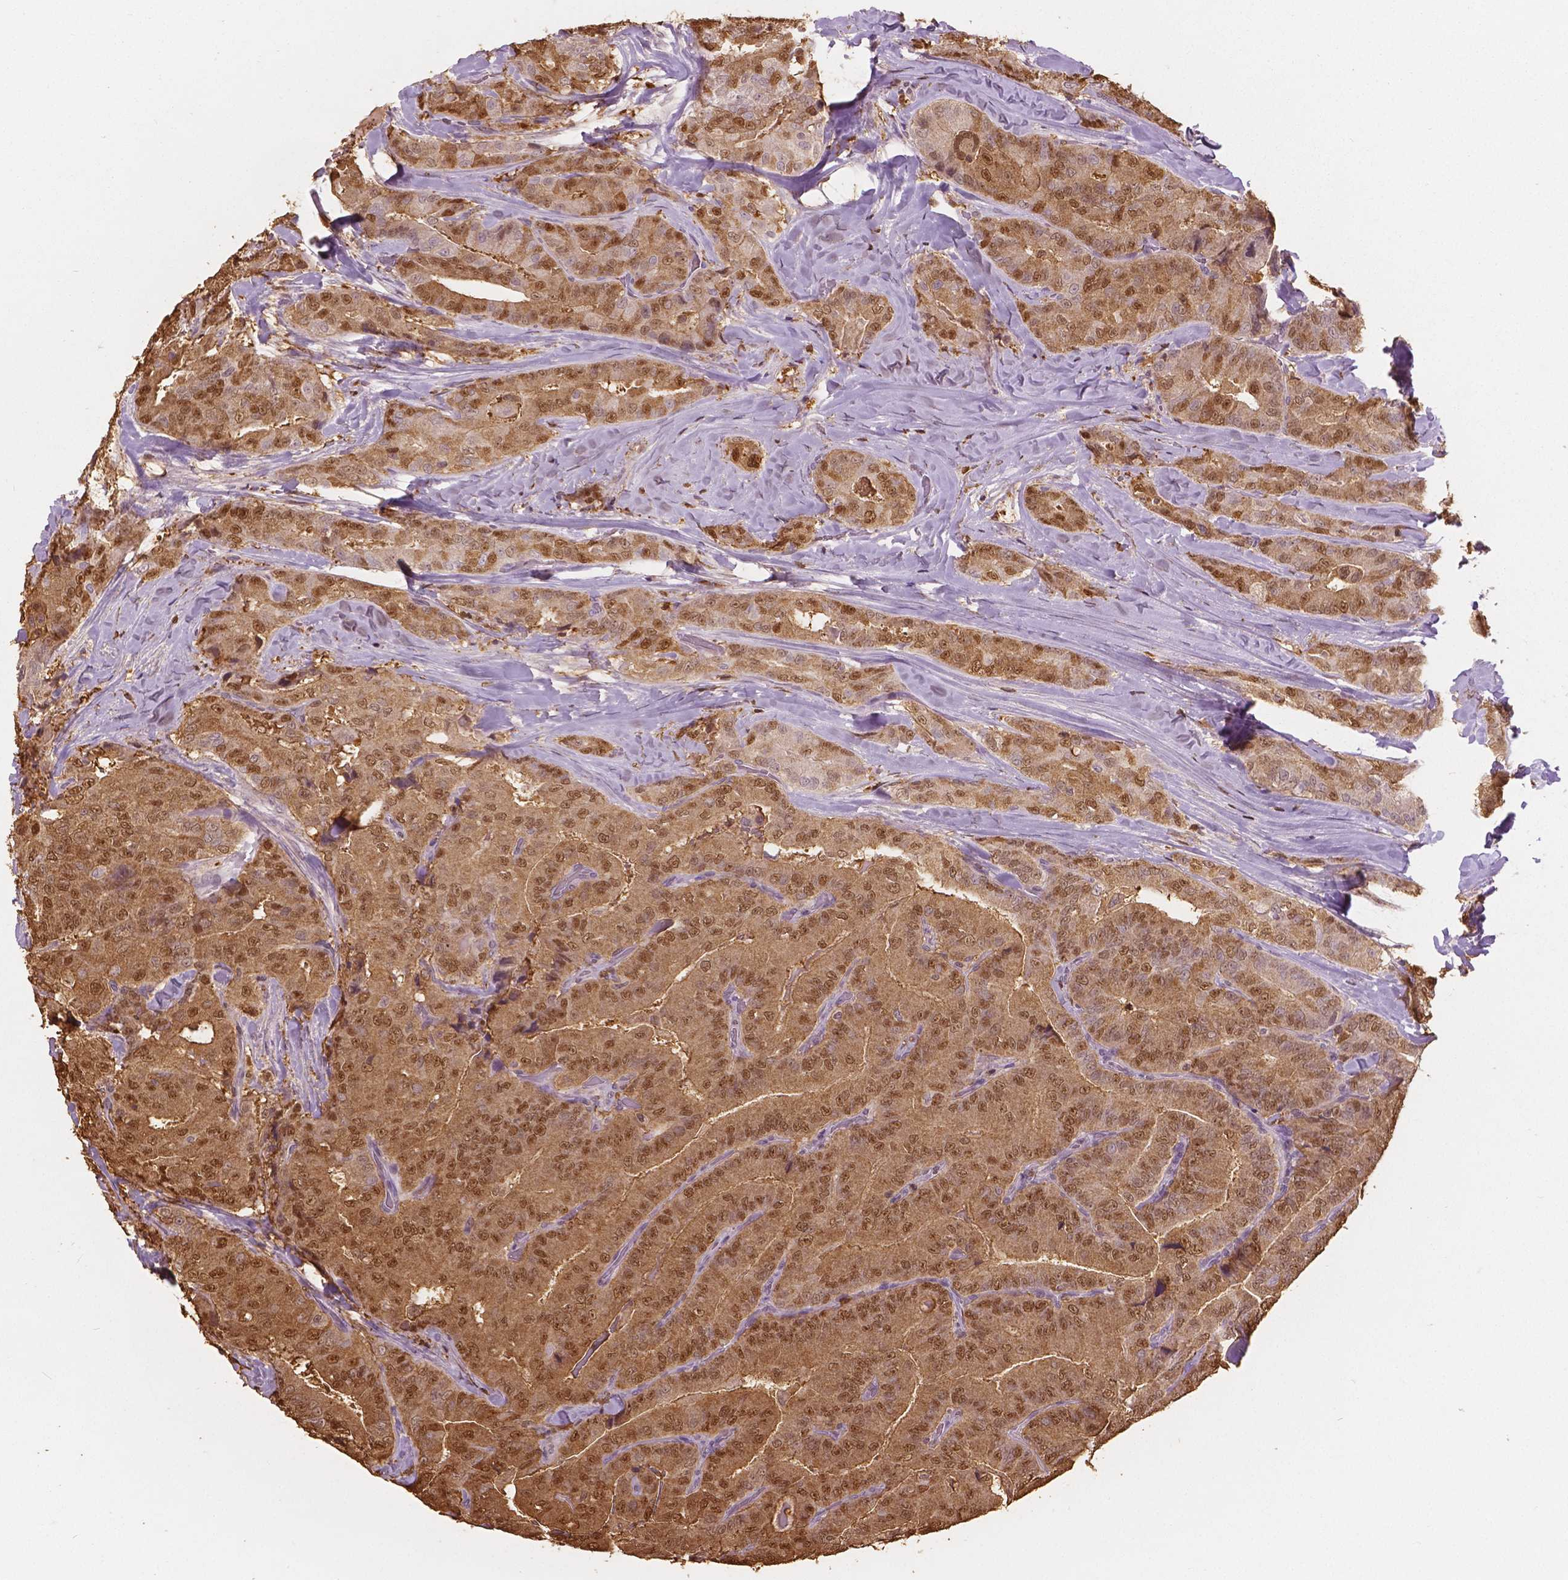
{"staining": {"intensity": "moderate", "quantity": ">75%", "location": "cytoplasmic/membranous,nuclear"}, "tissue": "thyroid cancer", "cell_type": "Tumor cells", "image_type": "cancer", "snomed": [{"axis": "morphology", "description": "Papillary adenocarcinoma, NOS"}, {"axis": "topography", "description": "Thyroid gland"}], "caption": "Thyroid papillary adenocarcinoma stained for a protein (brown) exhibits moderate cytoplasmic/membranous and nuclear positive positivity in about >75% of tumor cells.", "gene": "S100A4", "patient": {"sex": "male", "age": 61}}